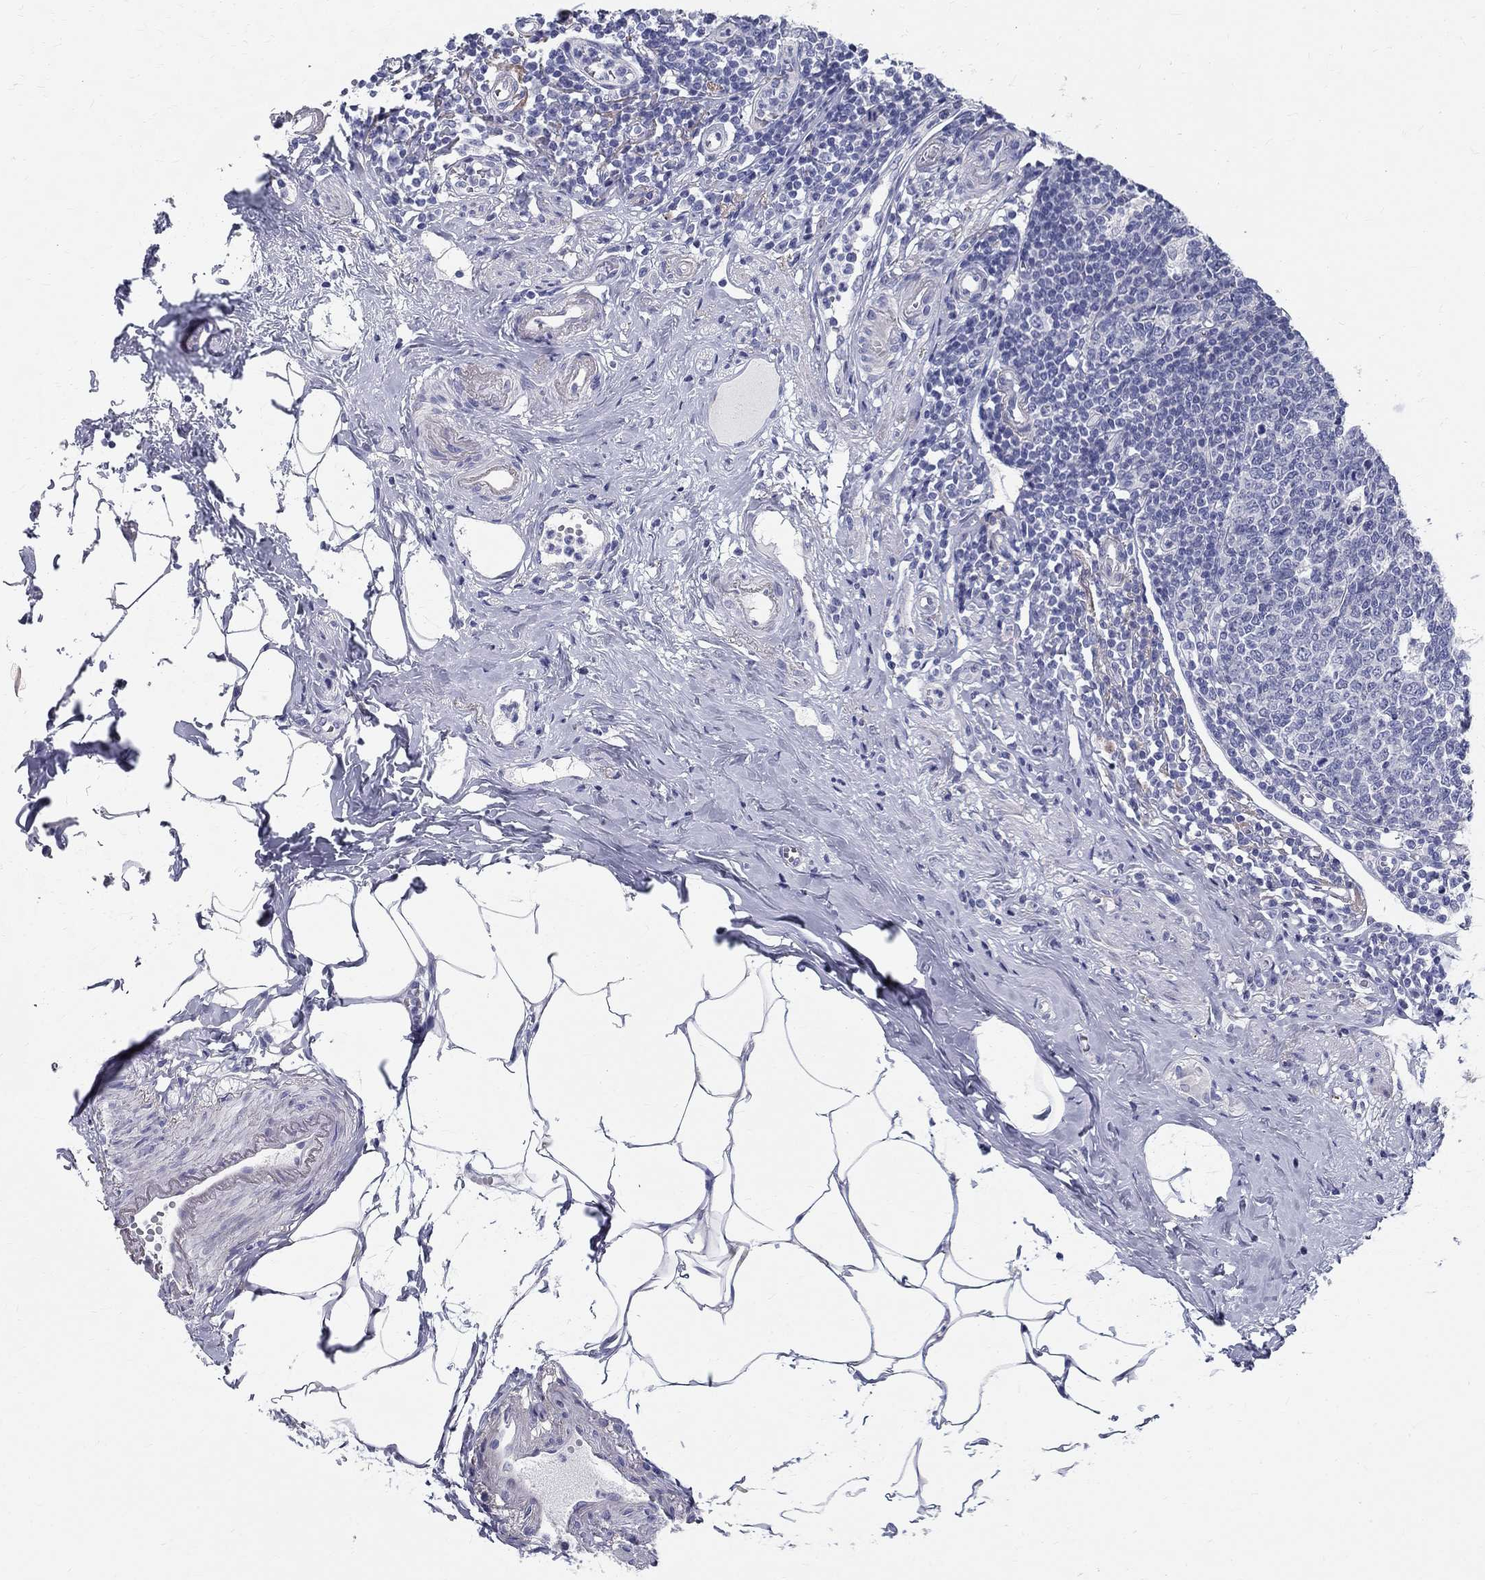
{"staining": {"intensity": "negative", "quantity": "none", "location": "none"}, "tissue": "appendix", "cell_type": "Glandular cells", "image_type": "normal", "snomed": [{"axis": "morphology", "description": "Normal tissue, NOS"}, {"axis": "morphology", "description": "Carcinoma, endometroid"}, {"axis": "topography", "description": "Appendix"}, {"axis": "topography", "description": "Colon"}], "caption": "IHC photomicrograph of benign appendix: human appendix stained with DAB shows no significant protein staining in glandular cells. (DAB (3,3'-diaminobenzidine) immunohistochemistry (IHC) with hematoxylin counter stain).", "gene": "TGM4", "patient": {"sex": "female", "age": 60}}